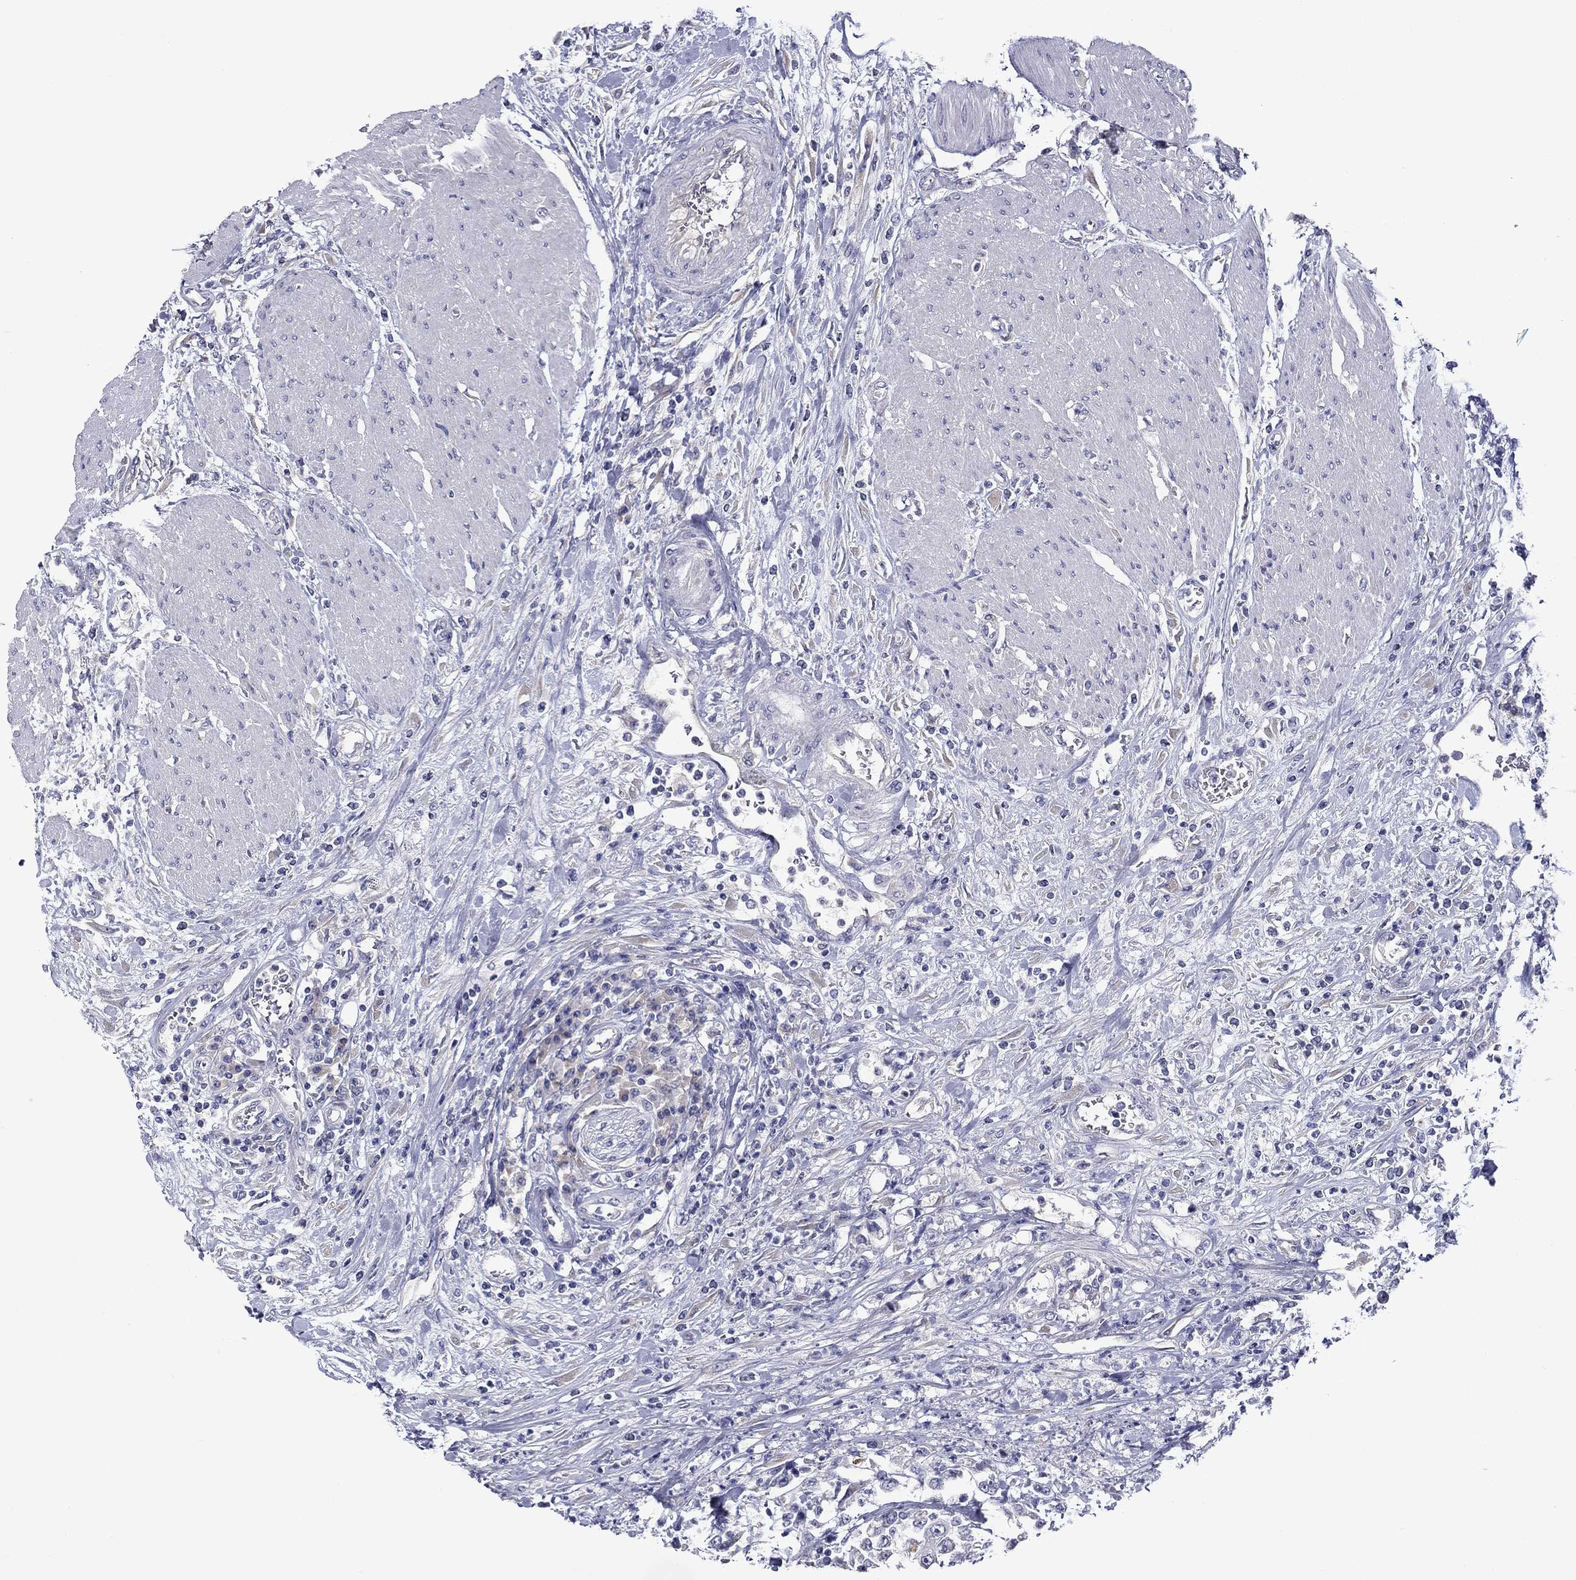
{"staining": {"intensity": "negative", "quantity": "none", "location": "none"}, "tissue": "urothelial cancer", "cell_type": "Tumor cells", "image_type": "cancer", "snomed": [{"axis": "morphology", "description": "Urothelial carcinoma, High grade"}, {"axis": "topography", "description": "Urinary bladder"}], "caption": "Immunohistochemistry micrograph of human high-grade urothelial carcinoma stained for a protein (brown), which reveals no positivity in tumor cells.", "gene": "SPATA7", "patient": {"sex": "male", "age": 46}}